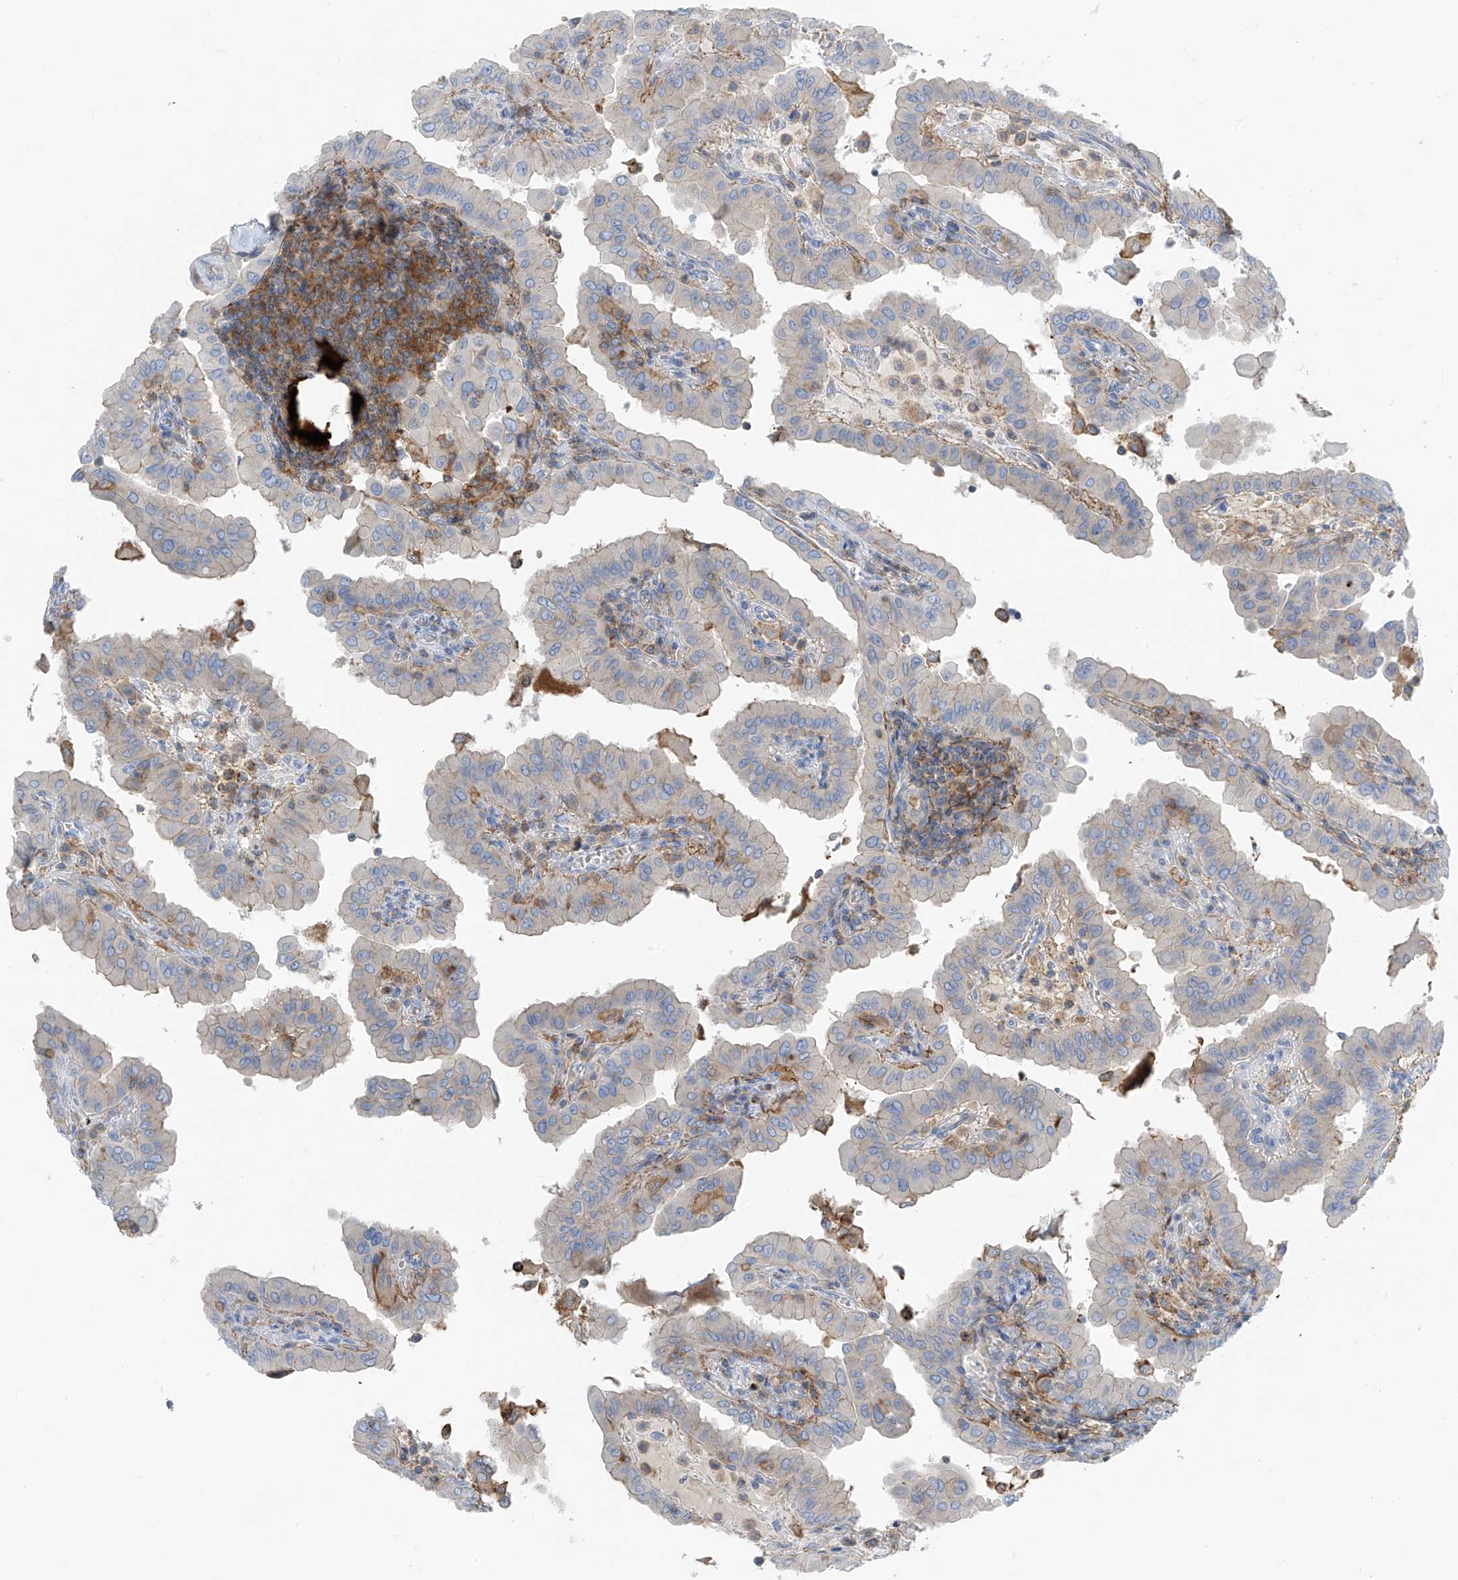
{"staining": {"intensity": "negative", "quantity": "none", "location": "none"}, "tissue": "thyroid cancer", "cell_type": "Tumor cells", "image_type": "cancer", "snomed": [{"axis": "morphology", "description": "Papillary adenocarcinoma, NOS"}, {"axis": "topography", "description": "Thyroid gland"}], "caption": "The IHC micrograph has no significant positivity in tumor cells of papillary adenocarcinoma (thyroid) tissue.", "gene": "NALCN", "patient": {"sex": "male", "age": 33}}